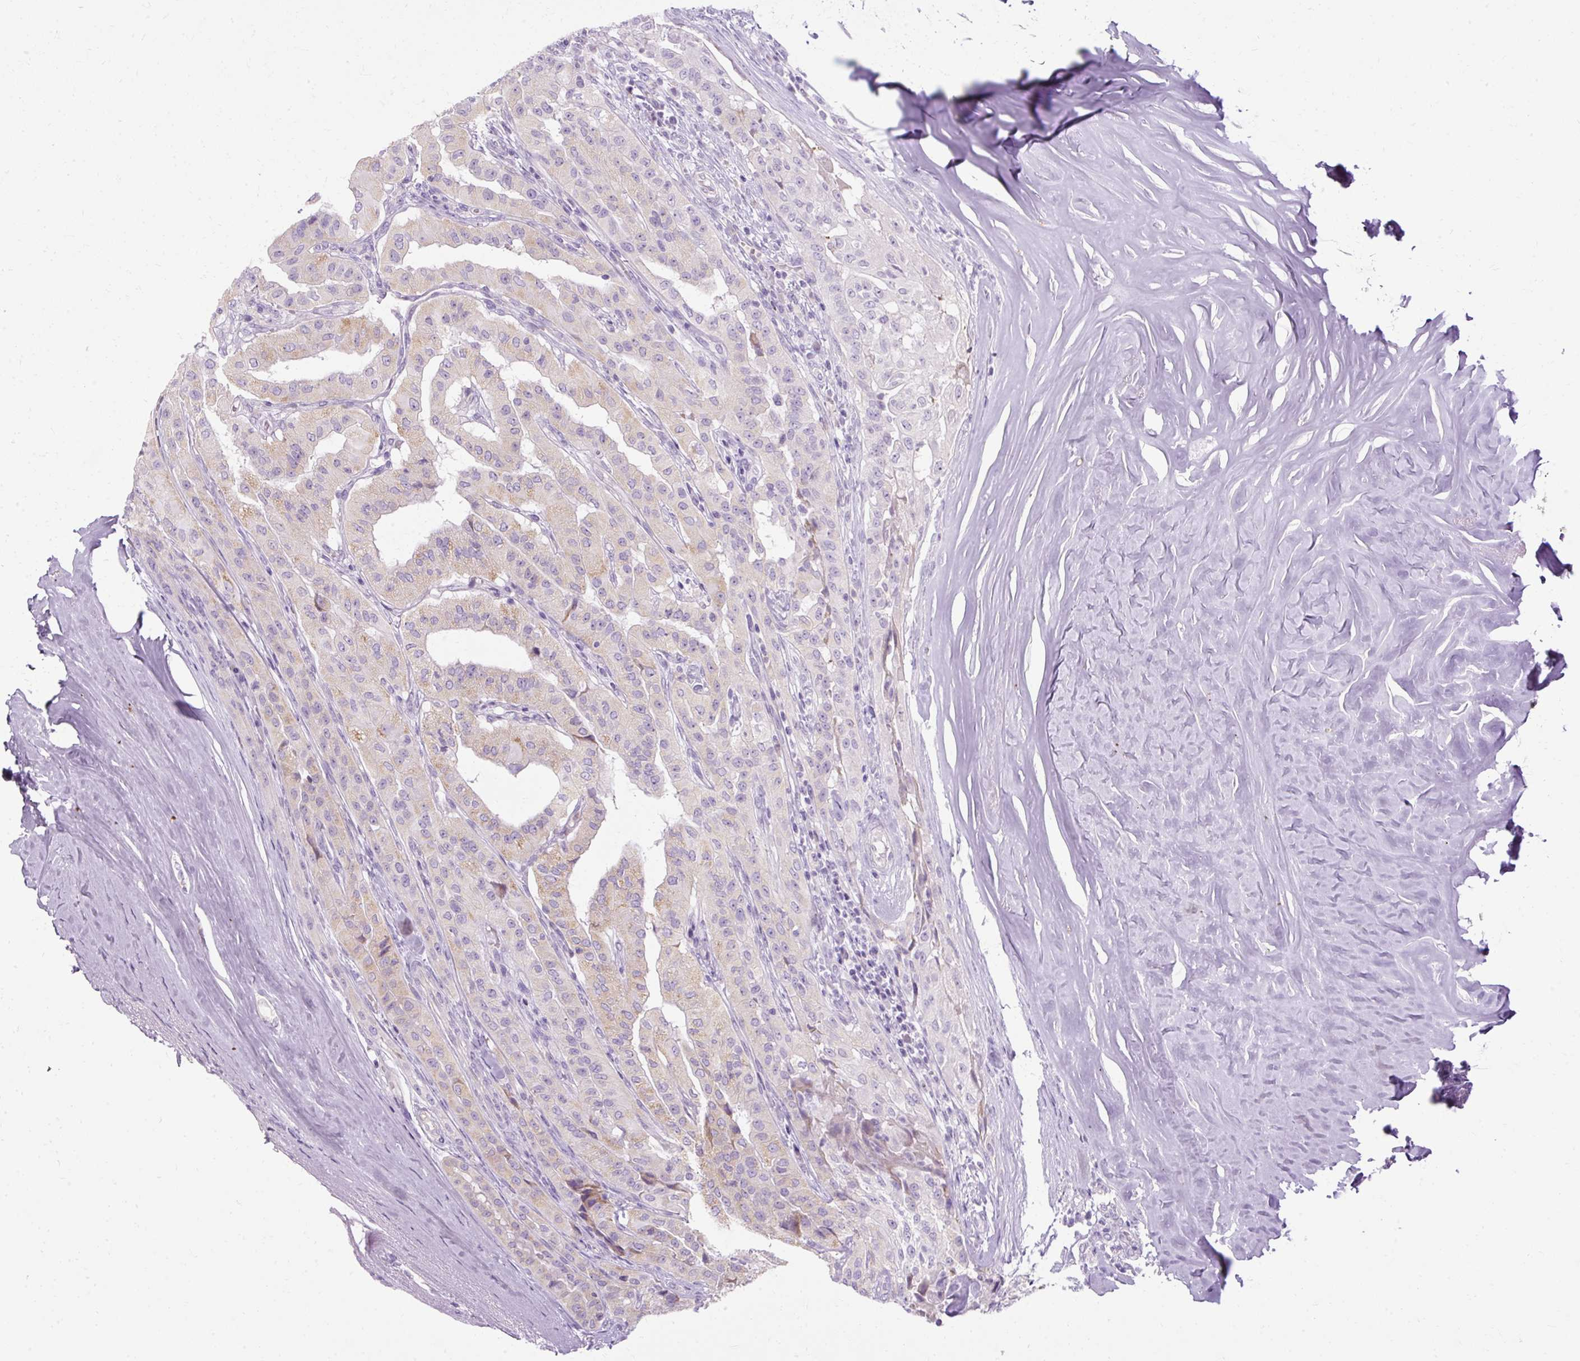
{"staining": {"intensity": "moderate", "quantity": "25%-75%", "location": "cytoplasmic/membranous"}, "tissue": "thyroid cancer", "cell_type": "Tumor cells", "image_type": "cancer", "snomed": [{"axis": "morphology", "description": "Papillary adenocarcinoma, NOS"}, {"axis": "topography", "description": "Thyroid gland"}], "caption": "A brown stain highlights moderate cytoplasmic/membranous positivity of a protein in human papillary adenocarcinoma (thyroid) tumor cells. (IHC, brightfield microscopy, high magnification).", "gene": "HSD11B1", "patient": {"sex": "female", "age": 59}}